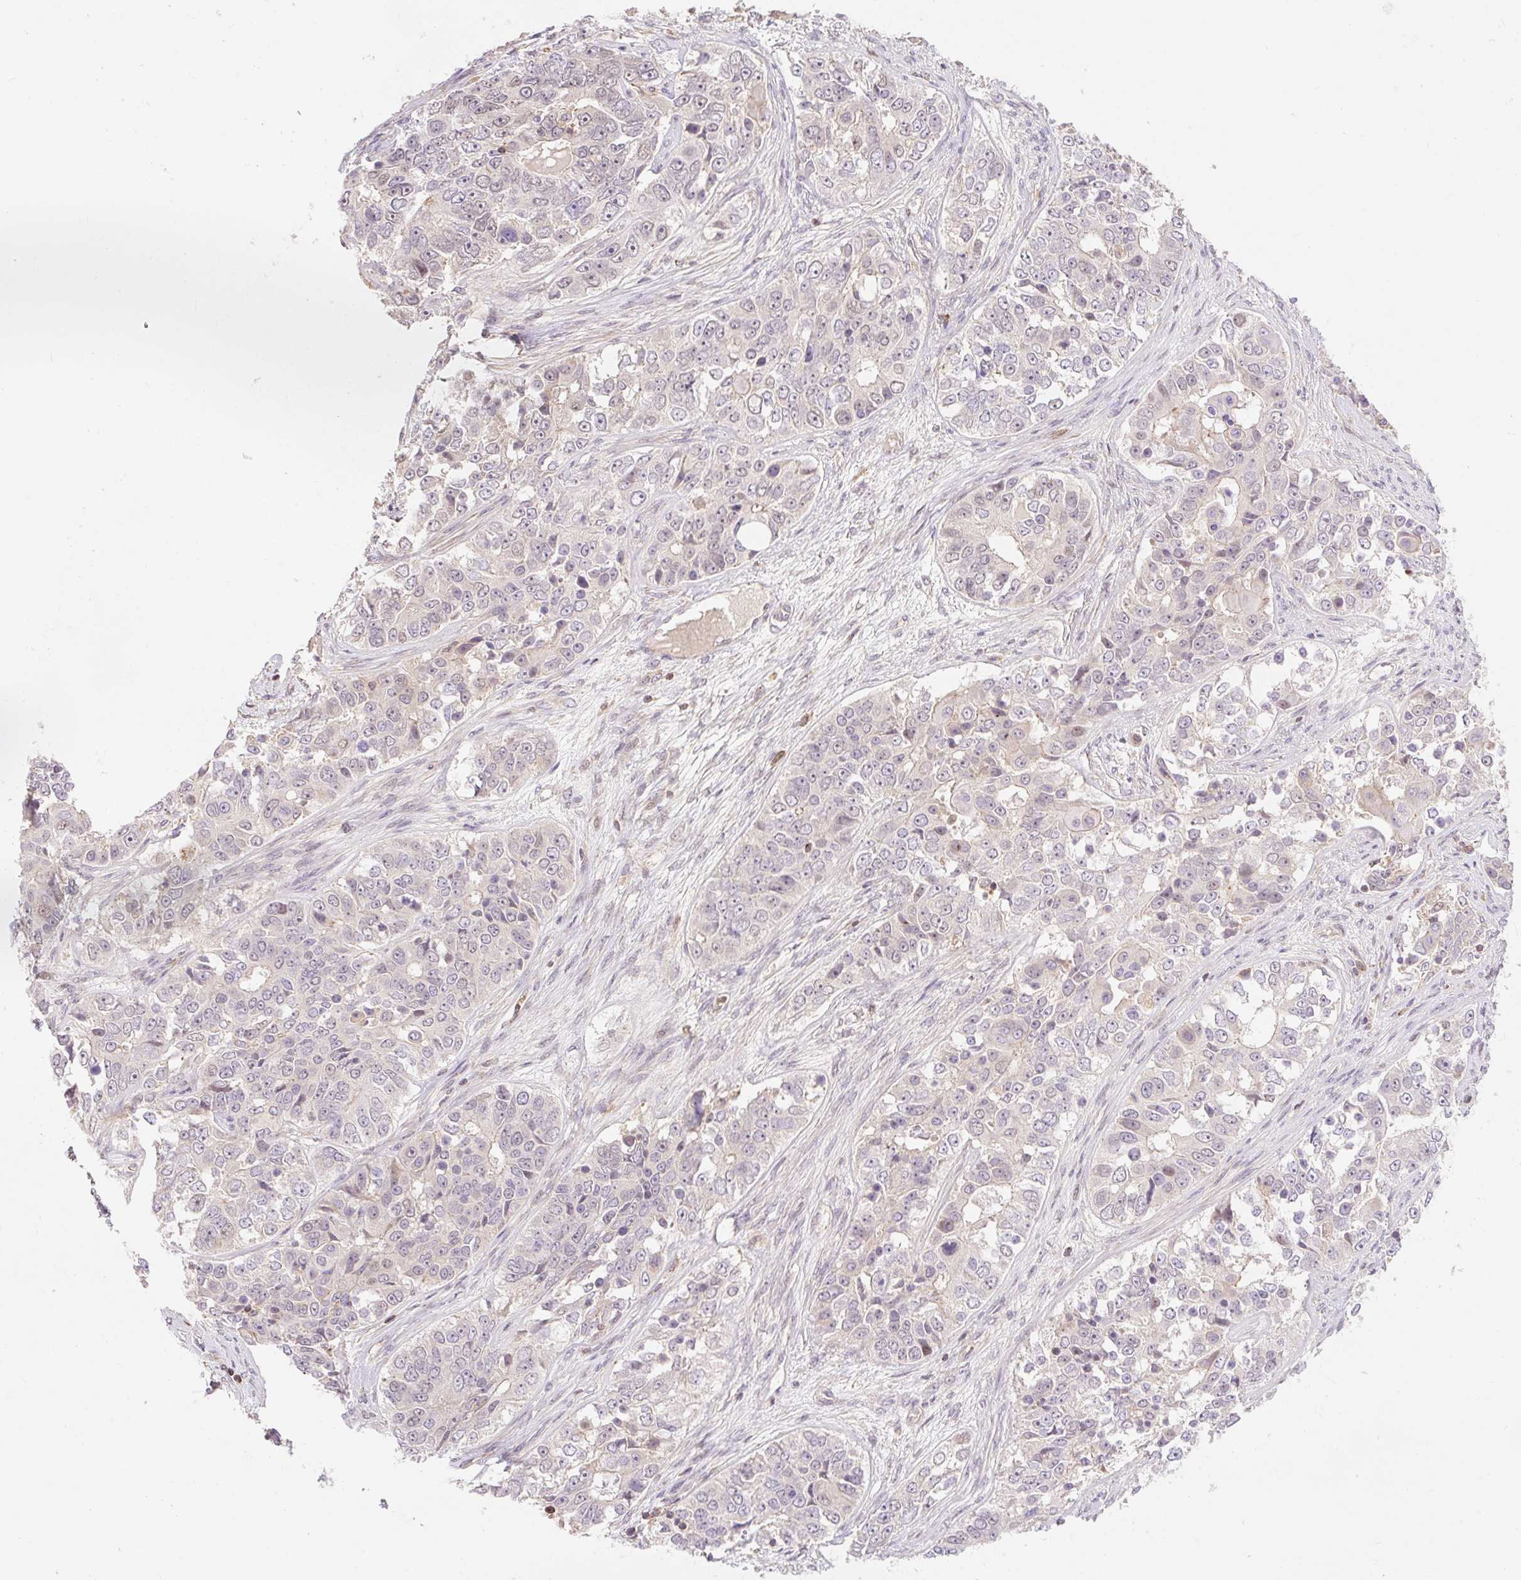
{"staining": {"intensity": "weak", "quantity": "<25%", "location": "nuclear"}, "tissue": "ovarian cancer", "cell_type": "Tumor cells", "image_type": "cancer", "snomed": [{"axis": "morphology", "description": "Carcinoma, endometroid"}, {"axis": "topography", "description": "Ovary"}], "caption": "DAB immunohistochemical staining of ovarian cancer (endometroid carcinoma) demonstrates no significant staining in tumor cells. (DAB immunohistochemistry (IHC) visualized using brightfield microscopy, high magnification).", "gene": "EMC10", "patient": {"sex": "female", "age": 51}}